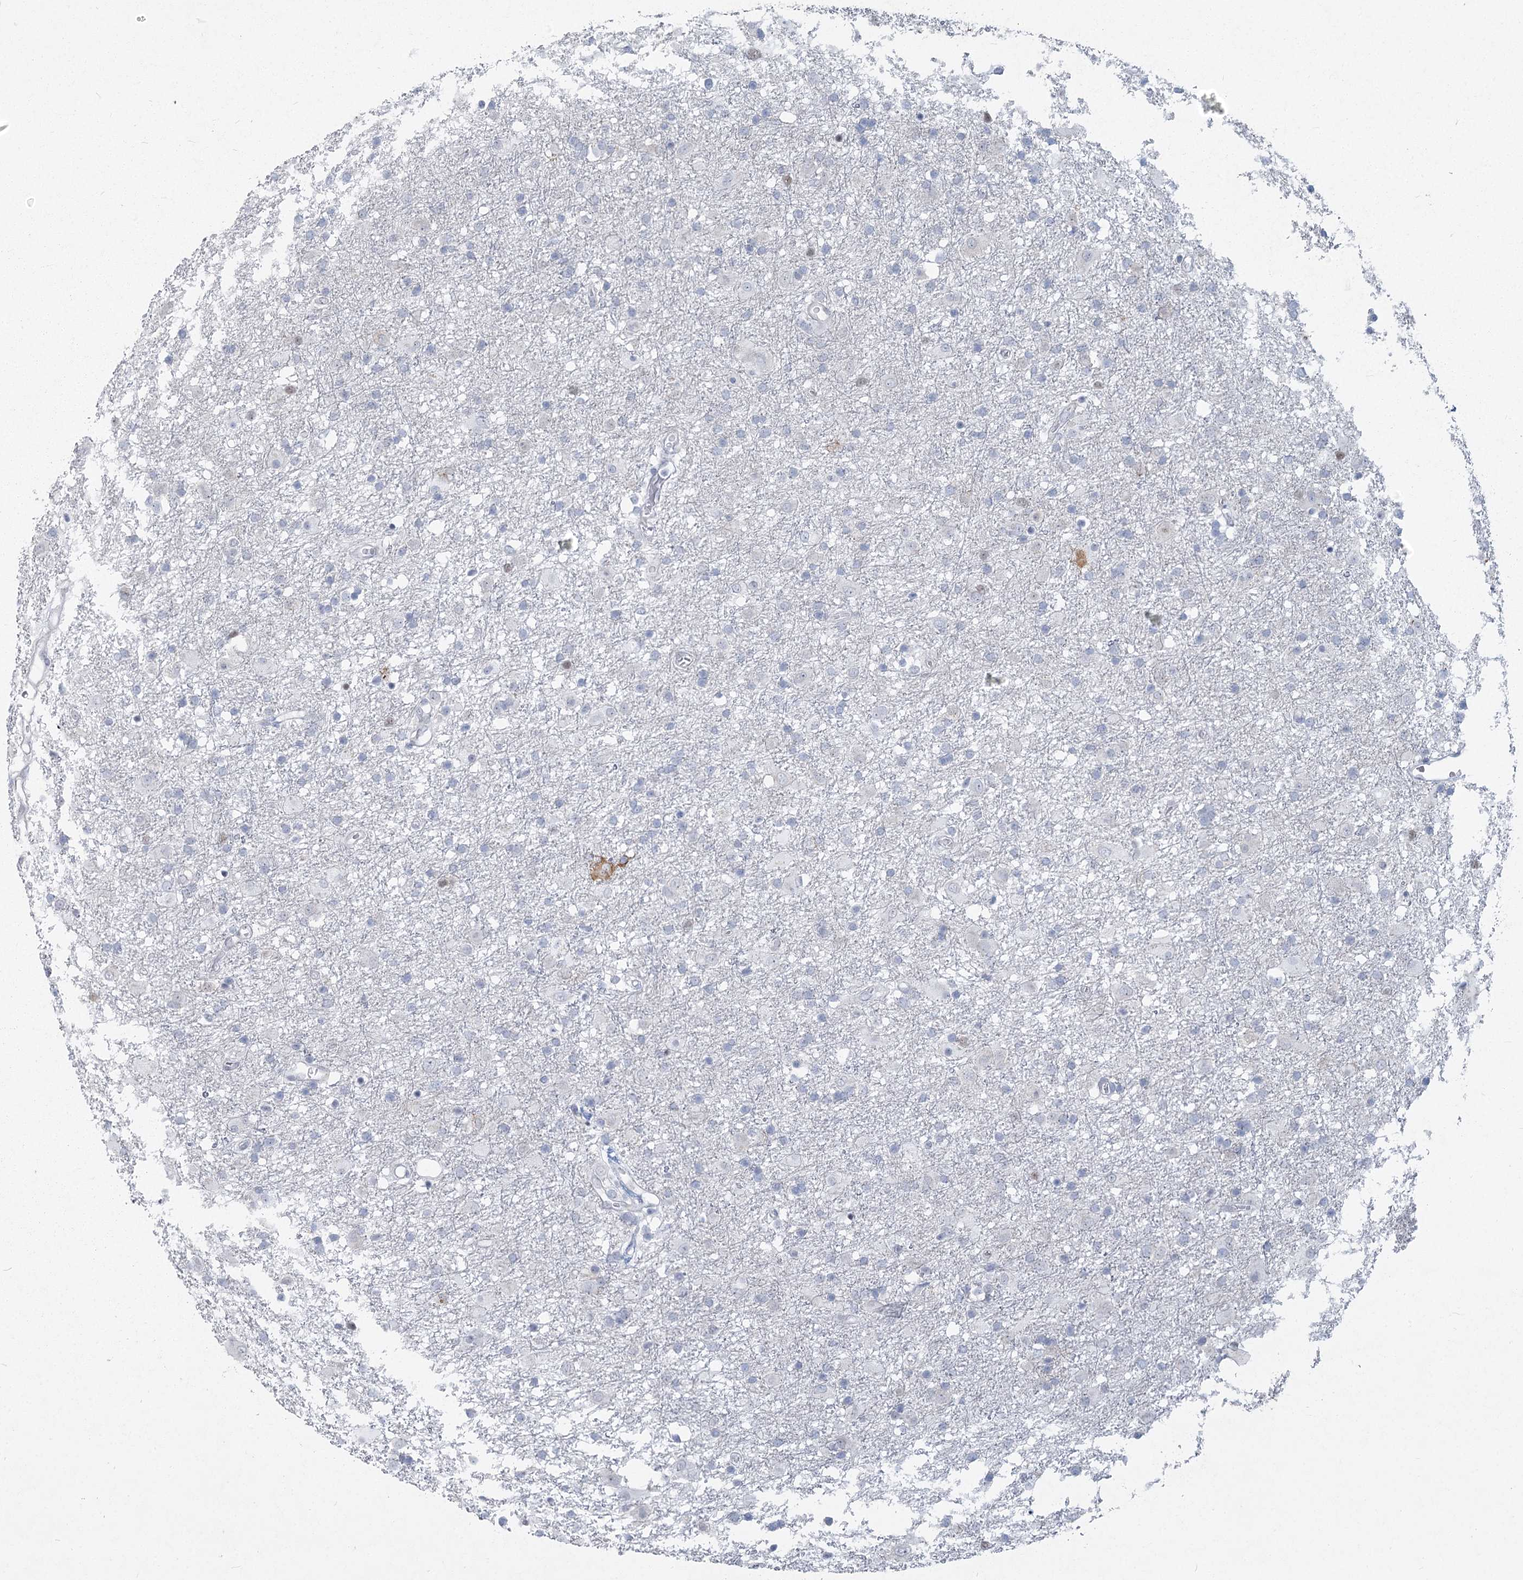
{"staining": {"intensity": "negative", "quantity": "none", "location": "none"}, "tissue": "glioma", "cell_type": "Tumor cells", "image_type": "cancer", "snomed": [{"axis": "morphology", "description": "Glioma, malignant, Low grade"}, {"axis": "topography", "description": "Brain"}], "caption": "Tumor cells are negative for brown protein staining in glioma.", "gene": "ABITRAM", "patient": {"sex": "male", "age": 65}}